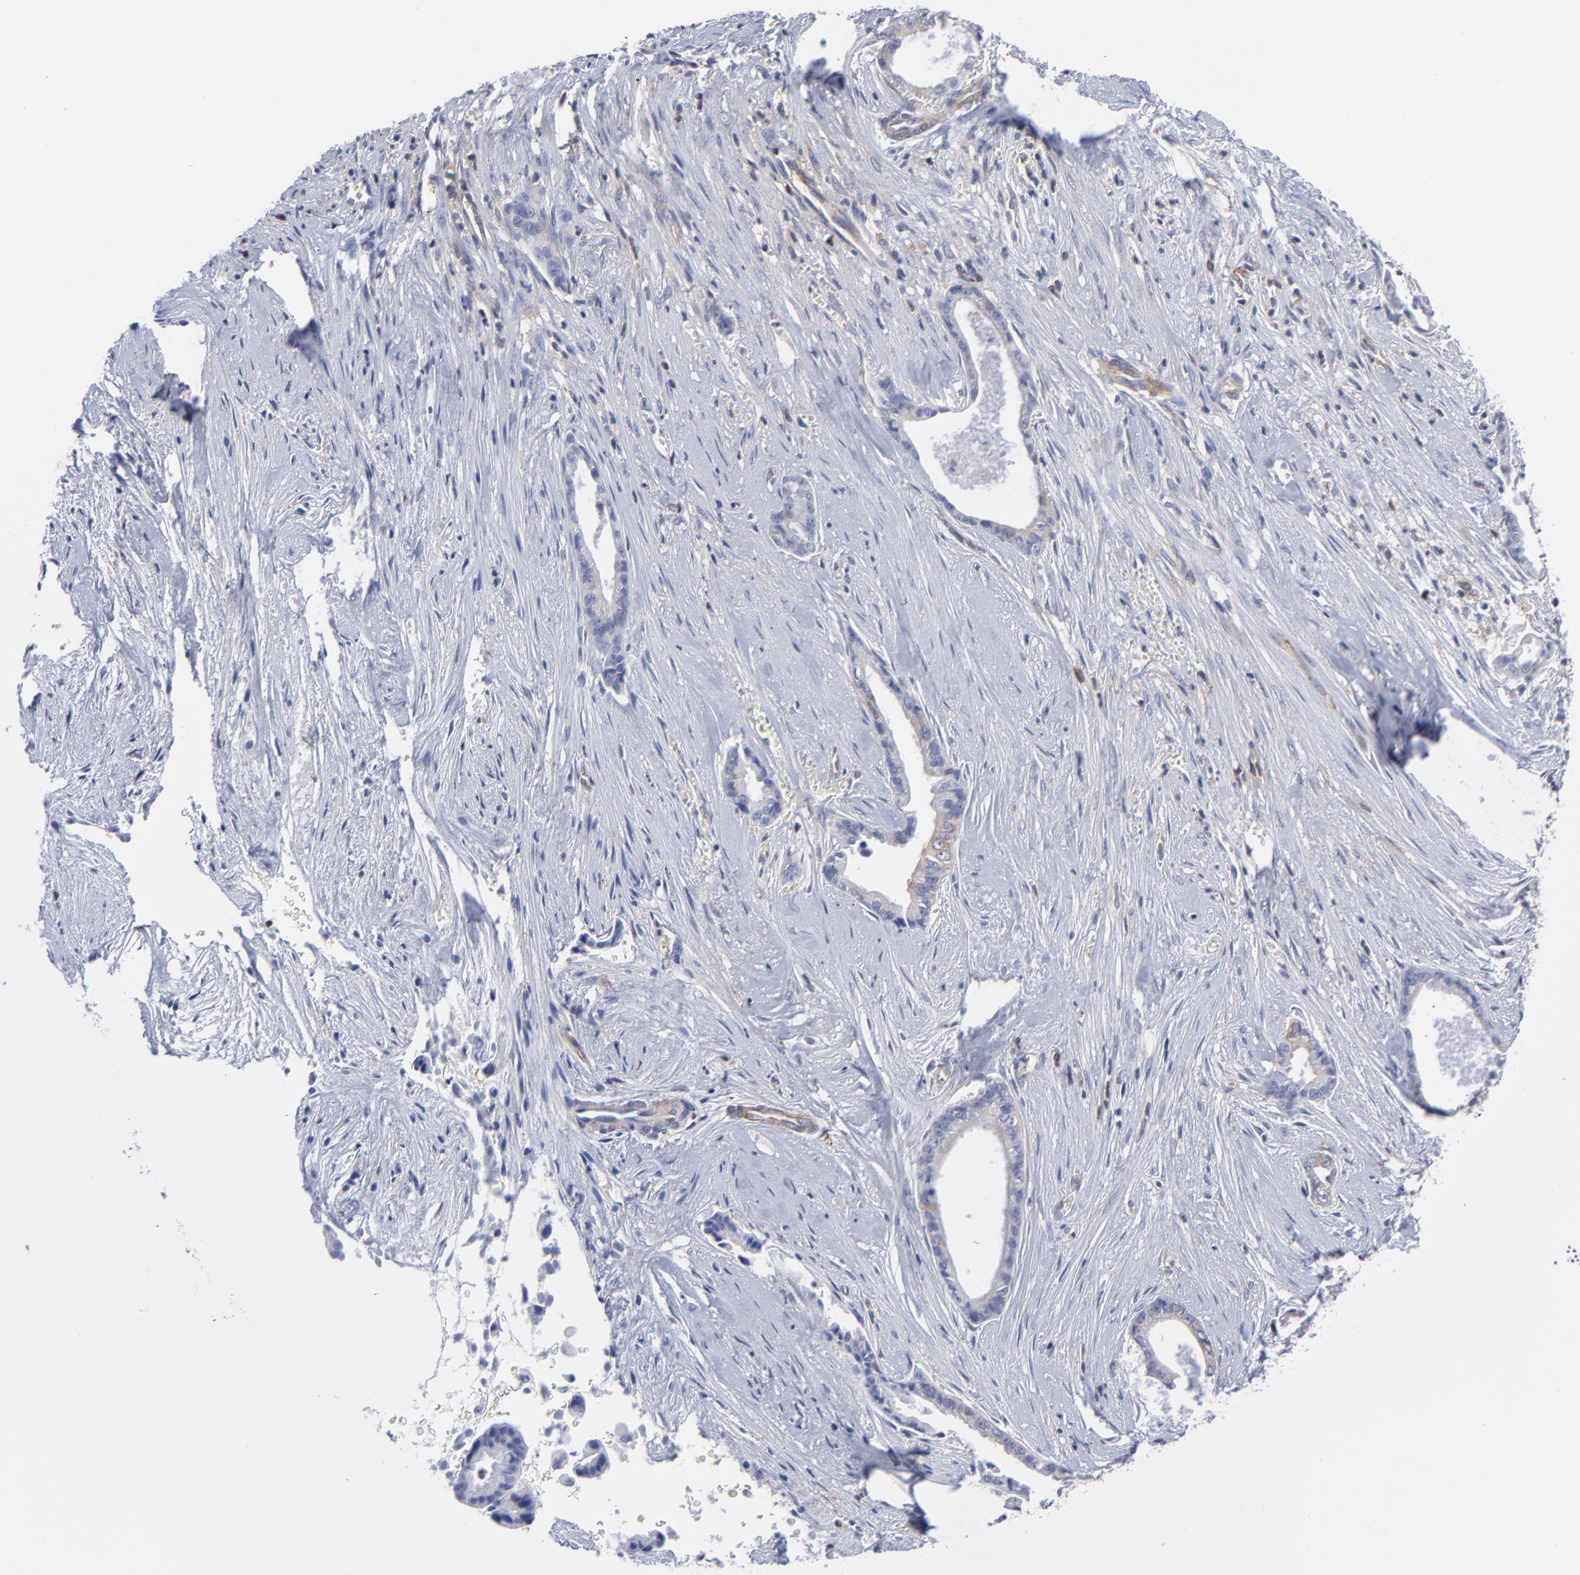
{"staining": {"intensity": "weak", "quantity": "<25%", "location": "cytoplasmic/membranous"}, "tissue": "liver cancer", "cell_type": "Tumor cells", "image_type": "cancer", "snomed": [{"axis": "morphology", "description": "Cholangiocarcinoma"}, {"axis": "topography", "description": "Liver"}], "caption": "This is an immunohistochemistry (IHC) image of liver cholangiocarcinoma. There is no positivity in tumor cells.", "gene": "NFKBIA", "patient": {"sex": "female", "age": 55}}